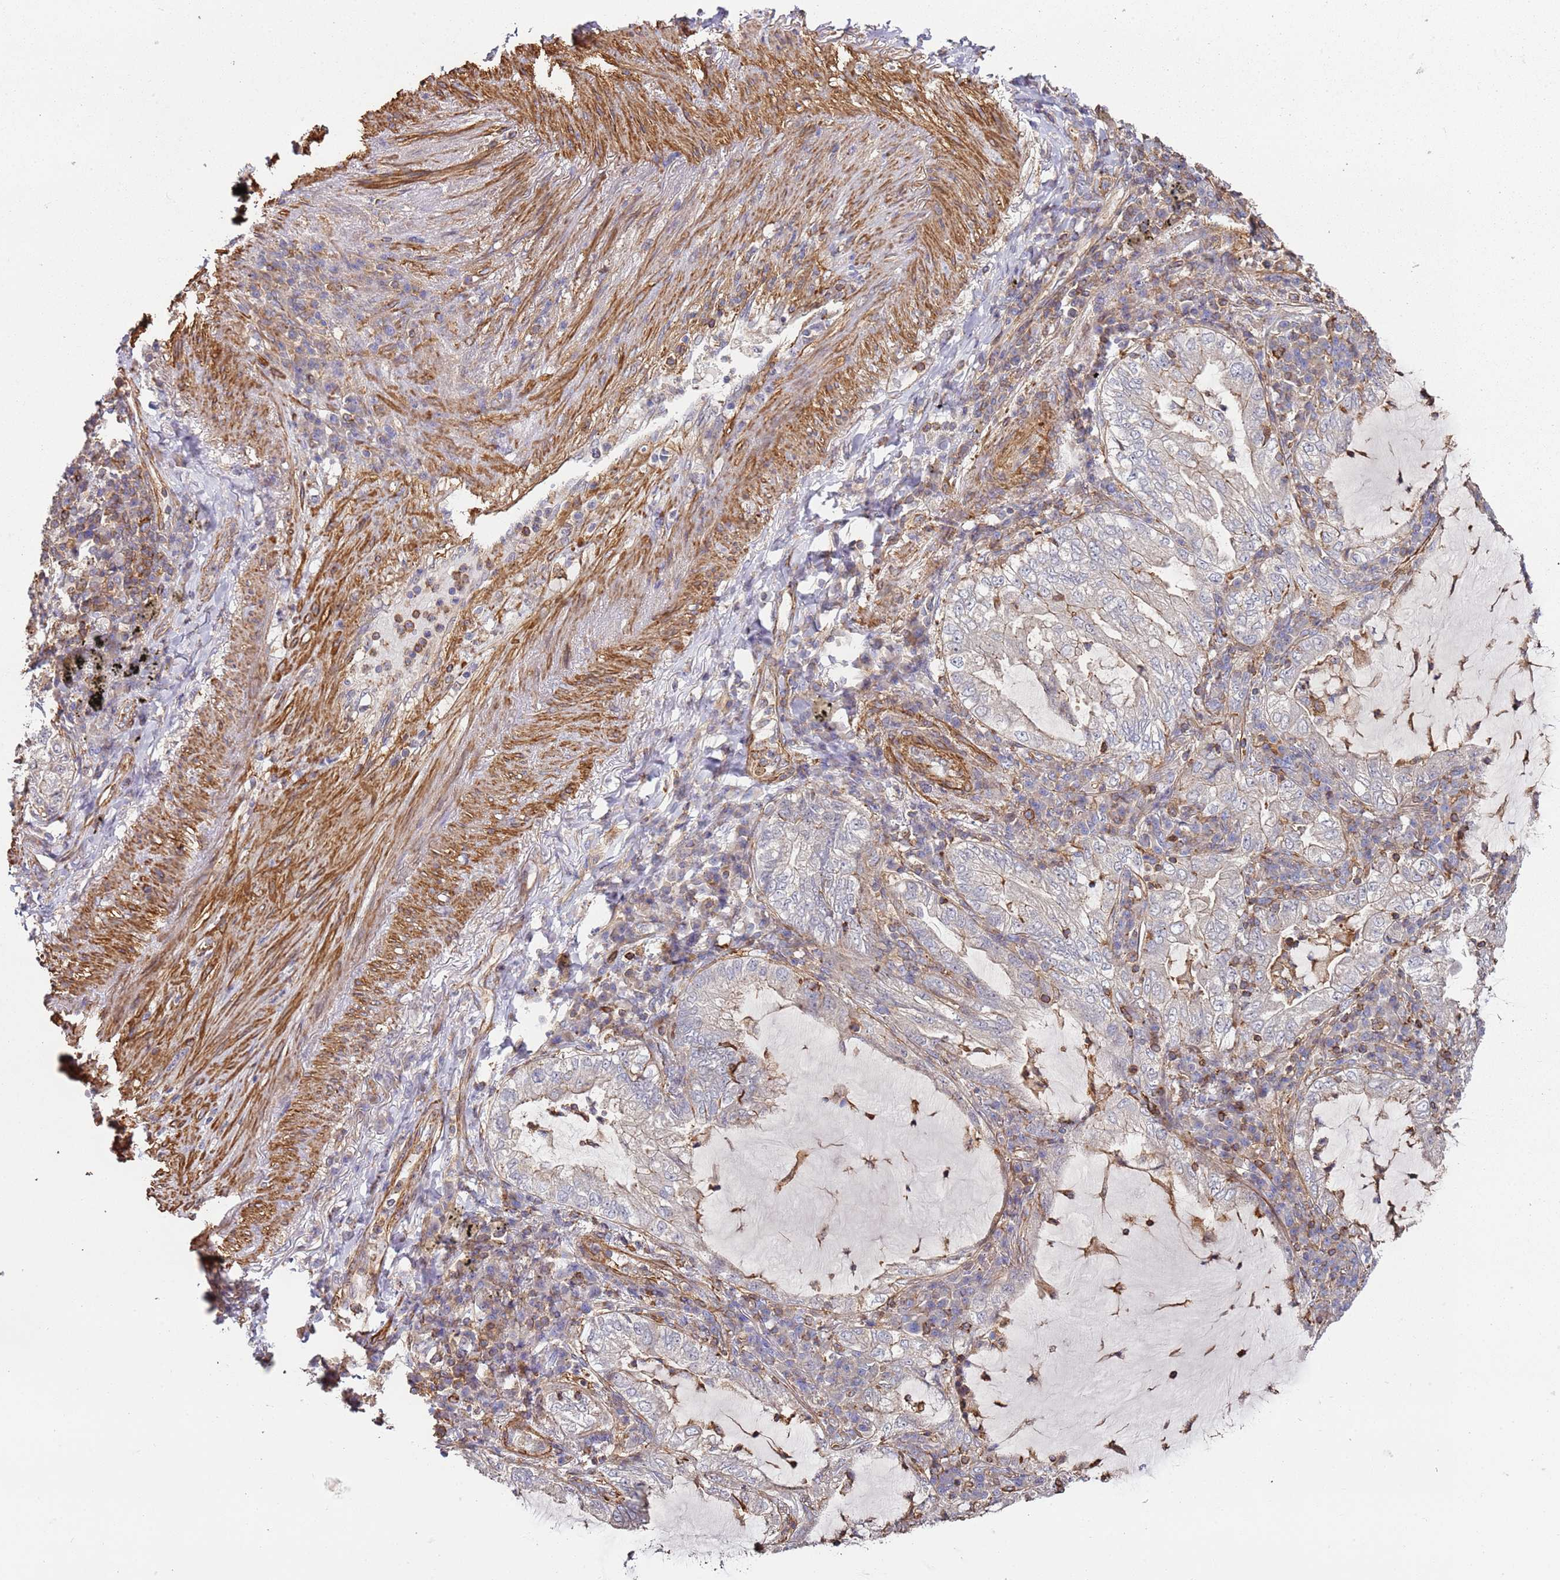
{"staining": {"intensity": "negative", "quantity": "none", "location": "none"}, "tissue": "lung cancer", "cell_type": "Tumor cells", "image_type": "cancer", "snomed": [{"axis": "morphology", "description": "Adenocarcinoma, NOS"}, {"axis": "topography", "description": "Lung"}], "caption": "IHC of human lung cancer (adenocarcinoma) displays no staining in tumor cells.", "gene": "CYP2U1", "patient": {"sex": "female", "age": 73}}